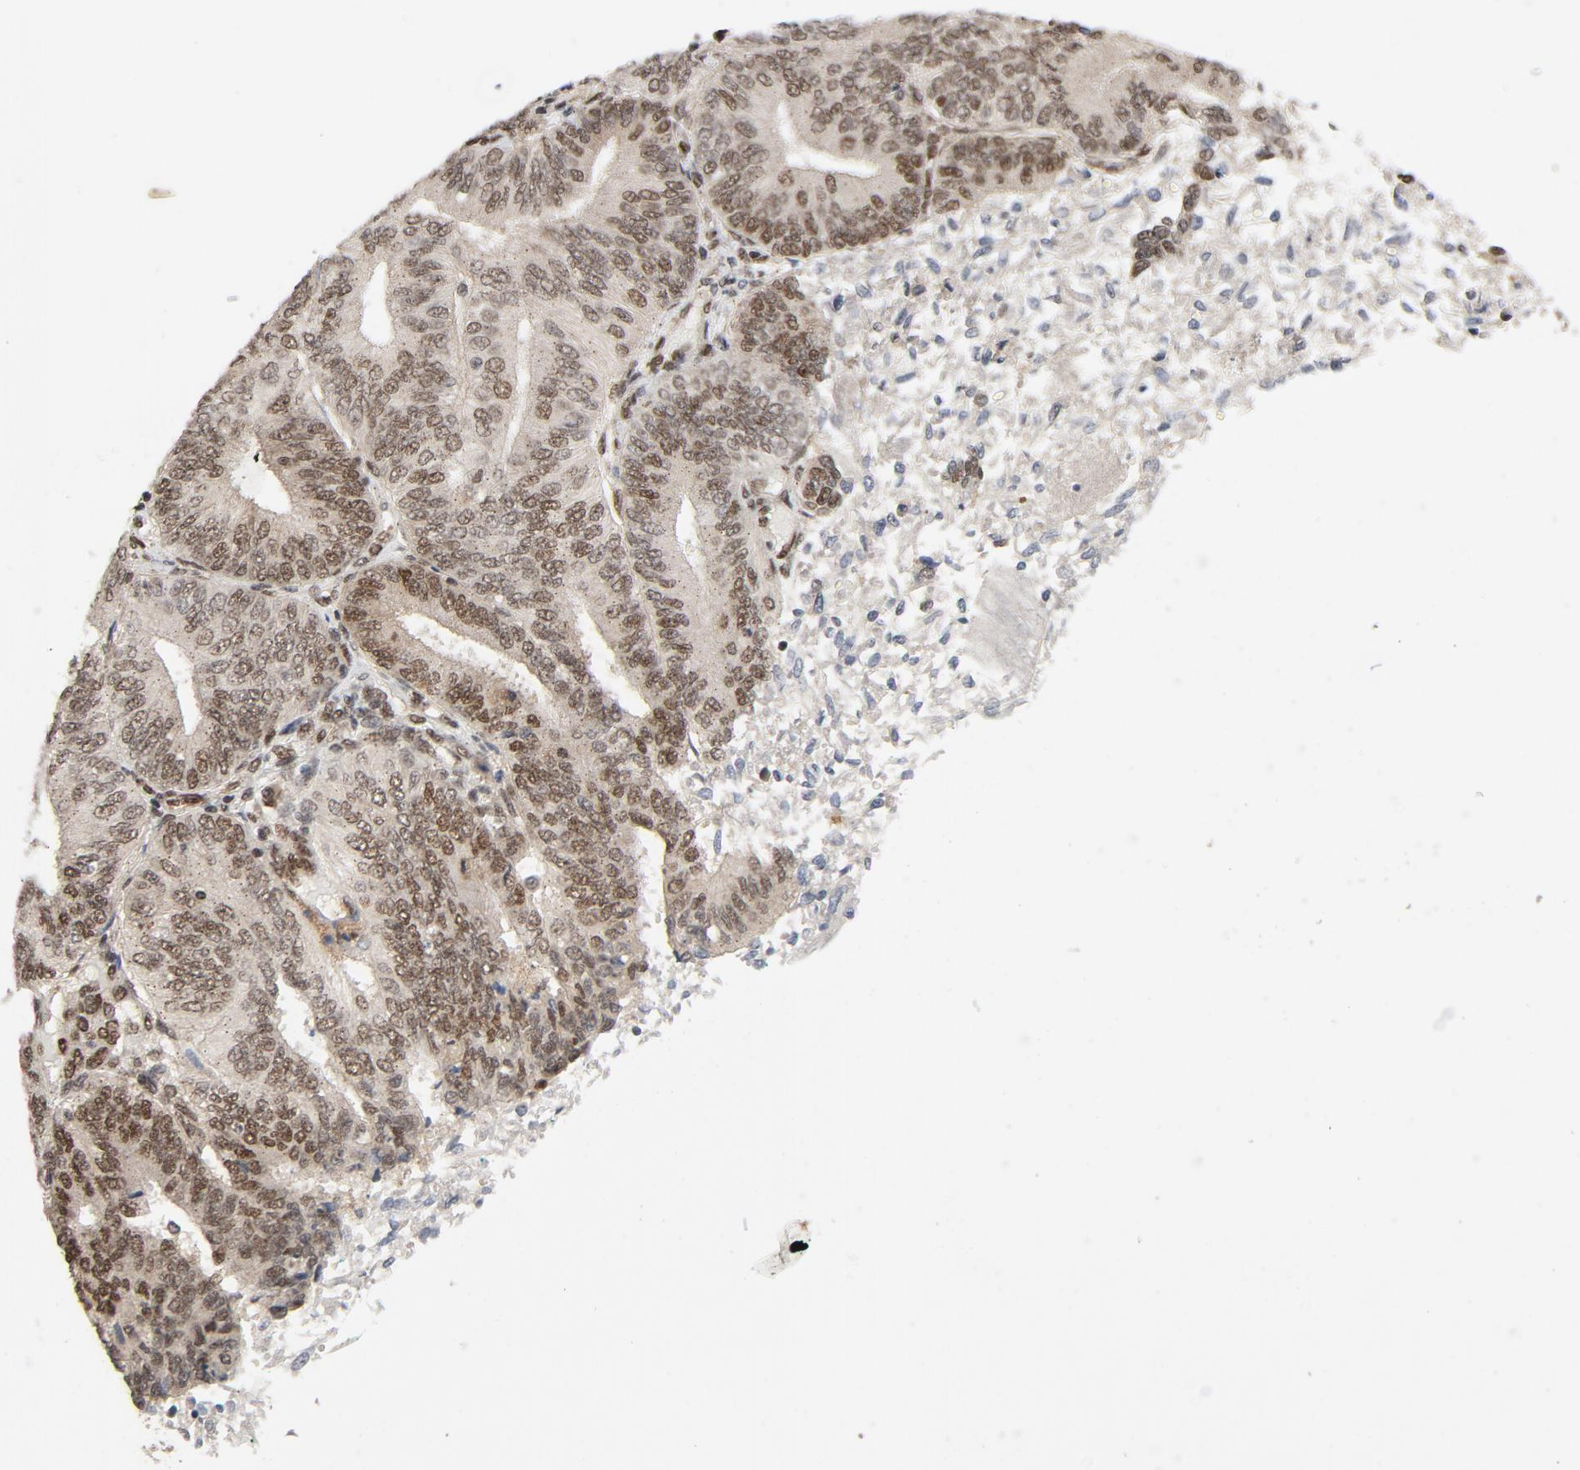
{"staining": {"intensity": "moderate", "quantity": ">75%", "location": "nuclear"}, "tissue": "endometrial cancer", "cell_type": "Tumor cells", "image_type": "cancer", "snomed": [{"axis": "morphology", "description": "Adenocarcinoma, NOS"}, {"axis": "topography", "description": "Endometrium"}], "caption": "Tumor cells display moderate nuclear staining in approximately >75% of cells in endometrial adenocarcinoma. (IHC, brightfield microscopy, high magnification).", "gene": "SMARCD1", "patient": {"sex": "female", "age": 55}}